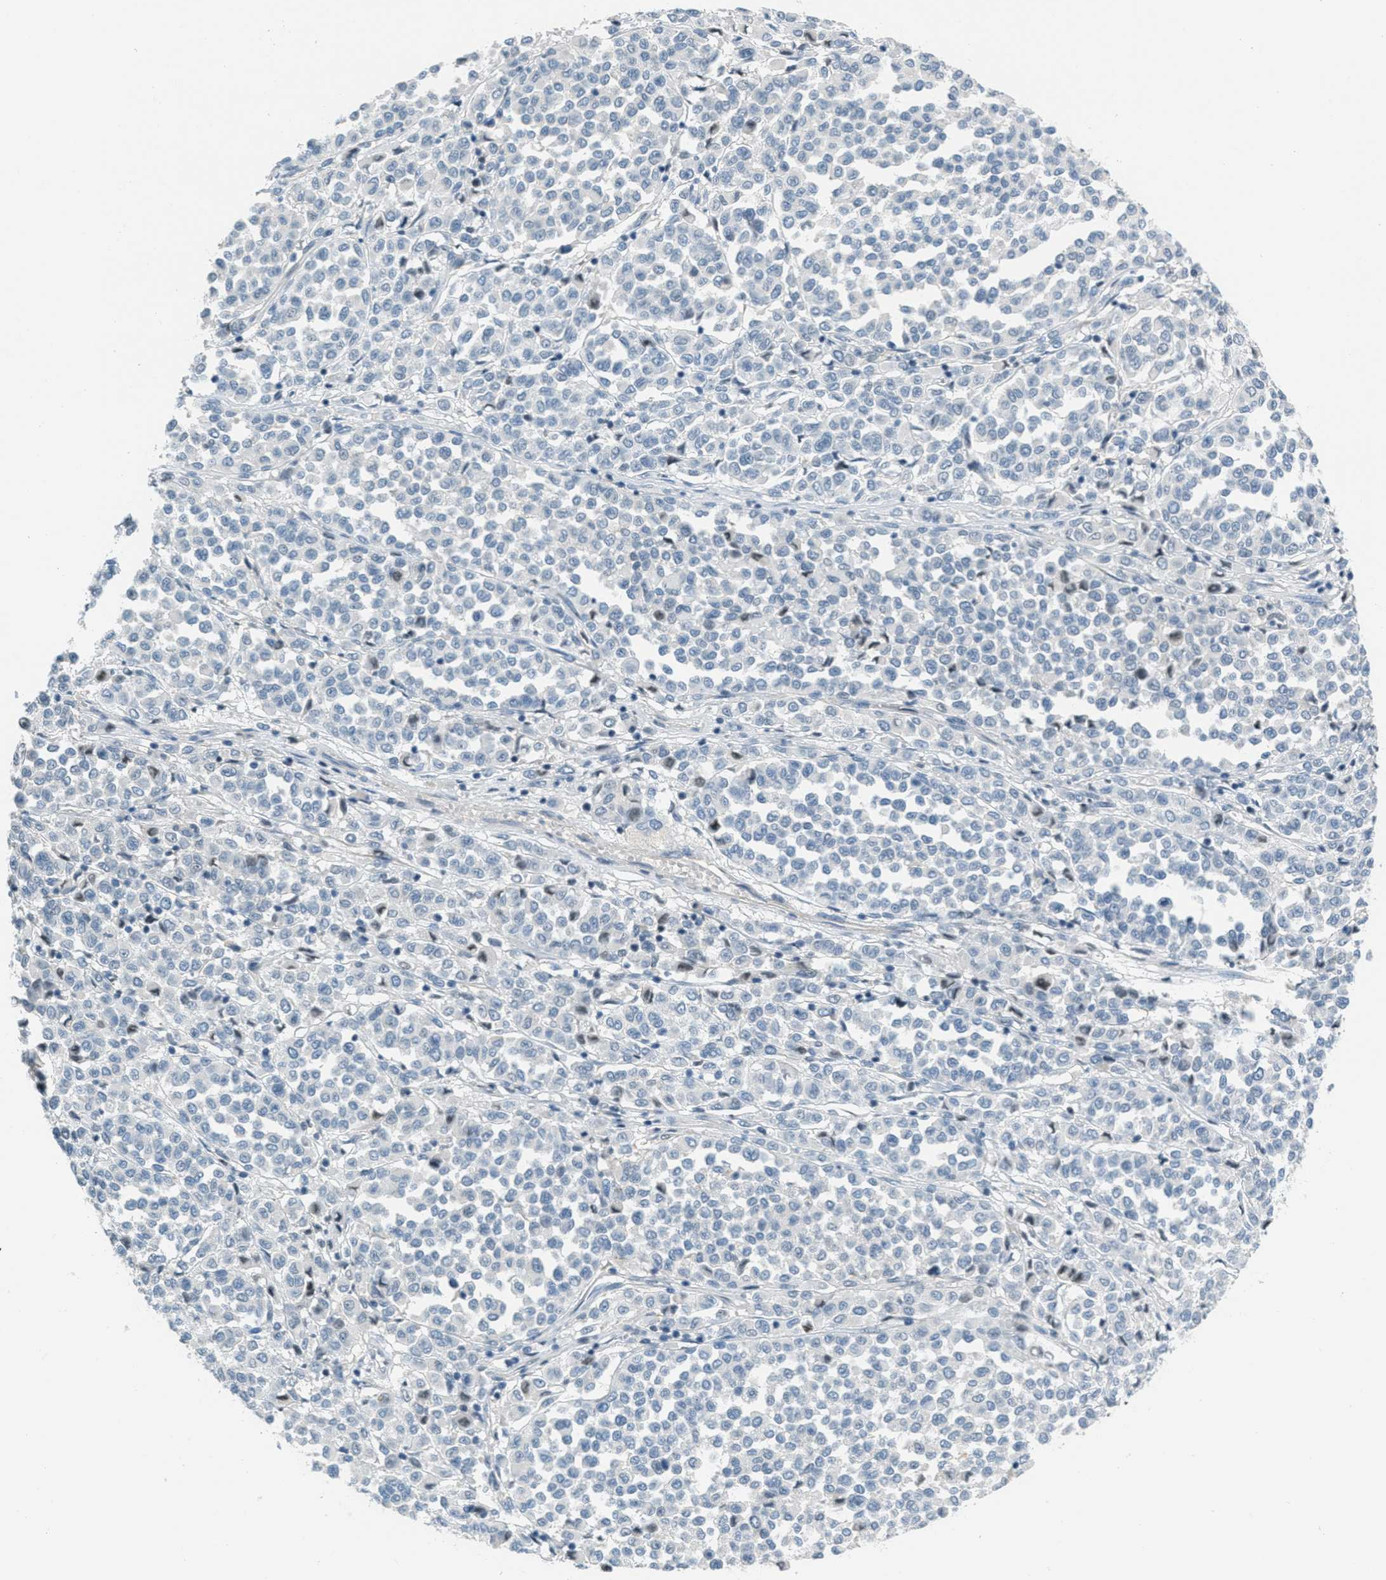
{"staining": {"intensity": "negative", "quantity": "none", "location": "none"}, "tissue": "melanoma", "cell_type": "Tumor cells", "image_type": "cancer", "snomed": [{"axis": "morphology", "description": "Malignant melanoma, Metastatic site"}, {"axis": "topography", "description": "Pancreas"}], "caption": "Tumor cells show no significant positivity in malignant melanoma (metastatic site). The staining was performed using DAB to visualize the protein expression in brown, while the nuclei were stained in blue with hematoxylin (Magnification: 20x).", "gene": "ZDHHC23", "patient": {"sex": "female", "age": 30}}